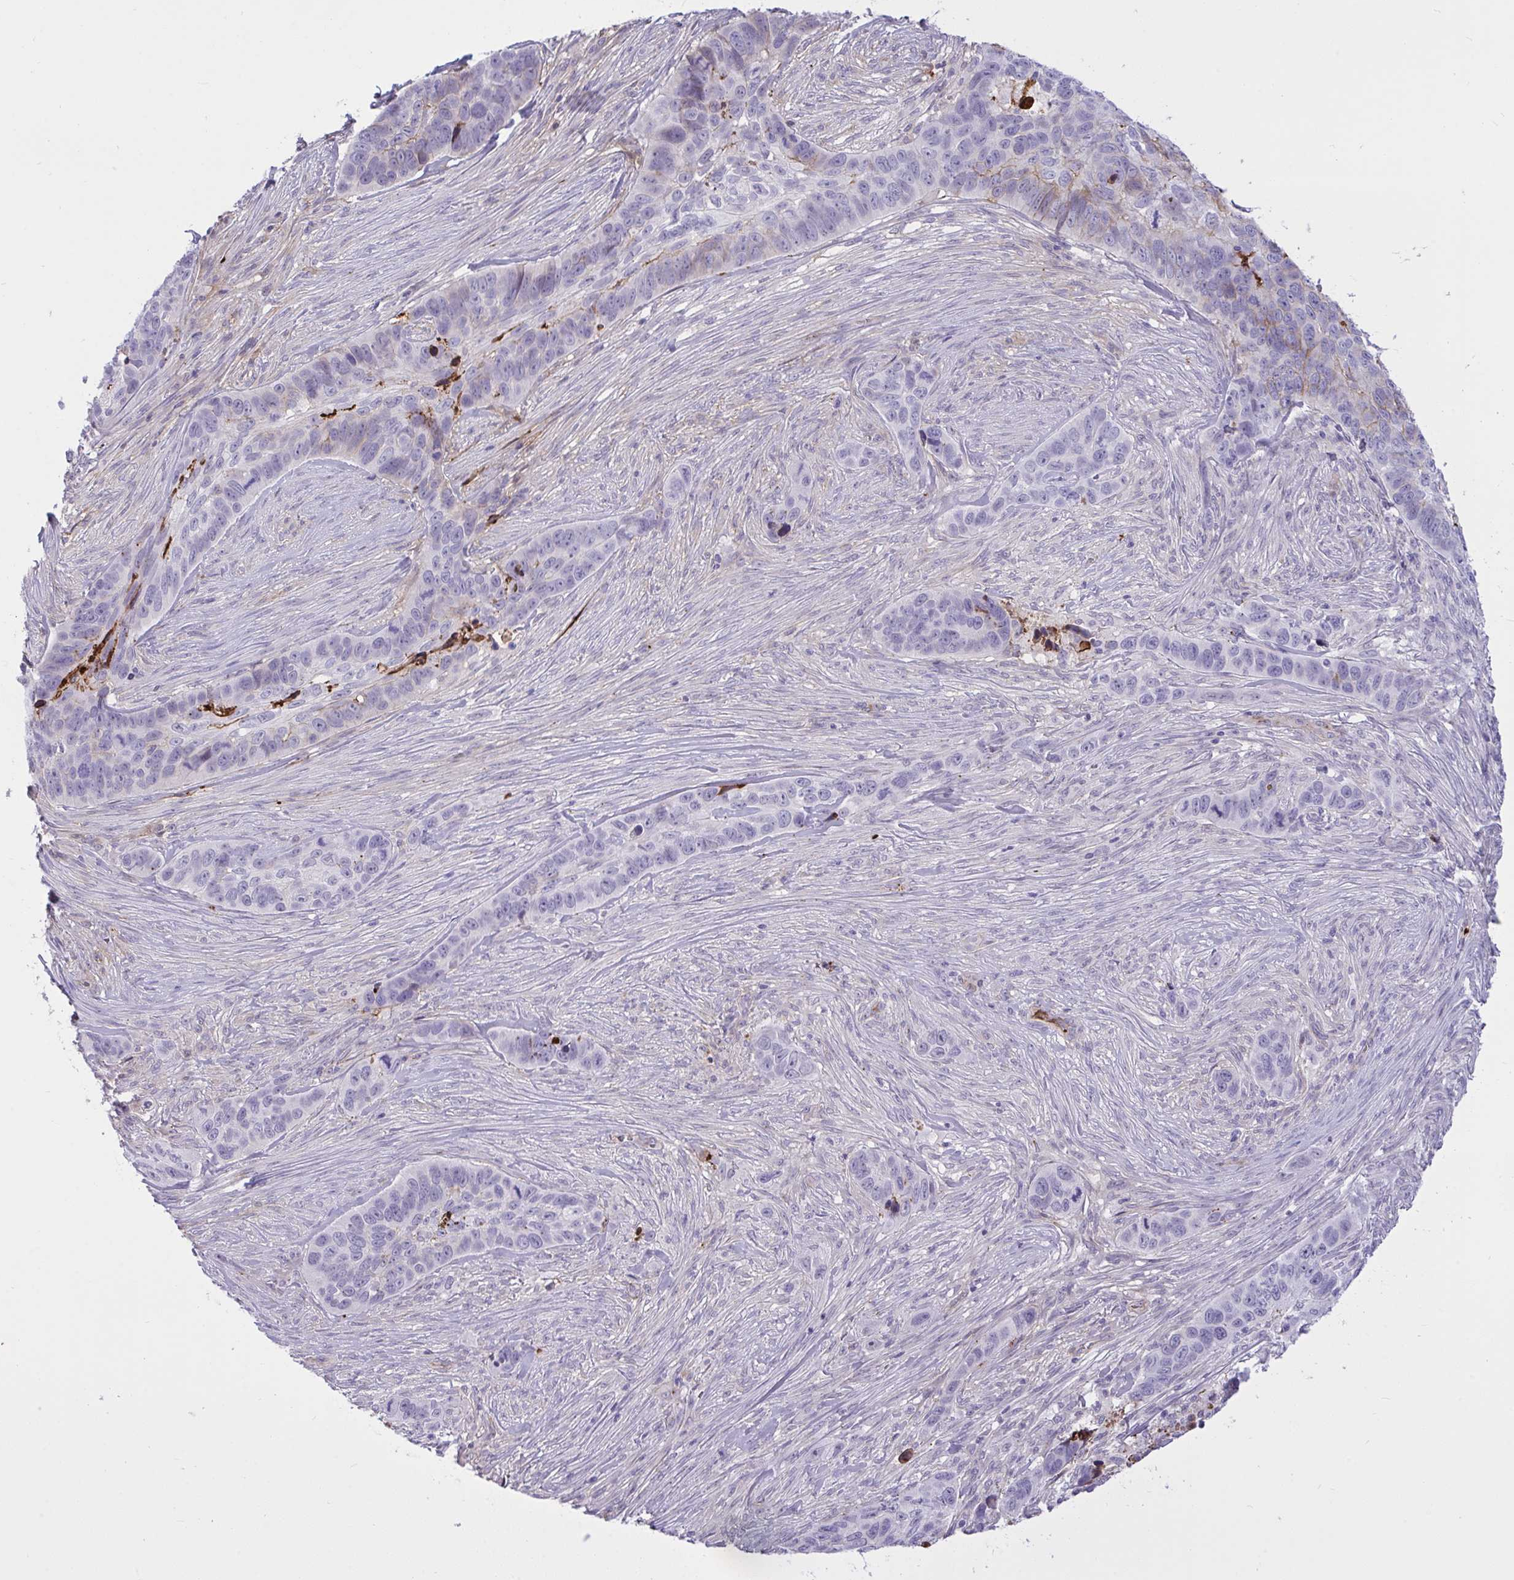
{"staining": {"intensity": "weak", "quantity": "<25%", "location": "cytoplasmic/membranous"}, "tissue": "skin cancer", "cell_type": "Tumor cells", "image_type": "cancer", "snomed": [{"axis": "morphology", "description": "Basal cell carcinoma"}, {"axis": "topography", "description": "Skin"}], "caption": "Tumor cells are negative for brown protein staining in skin basal cell carcinoma.", "gene": "F2", "patient": {"sex": "female", "age": 82}}